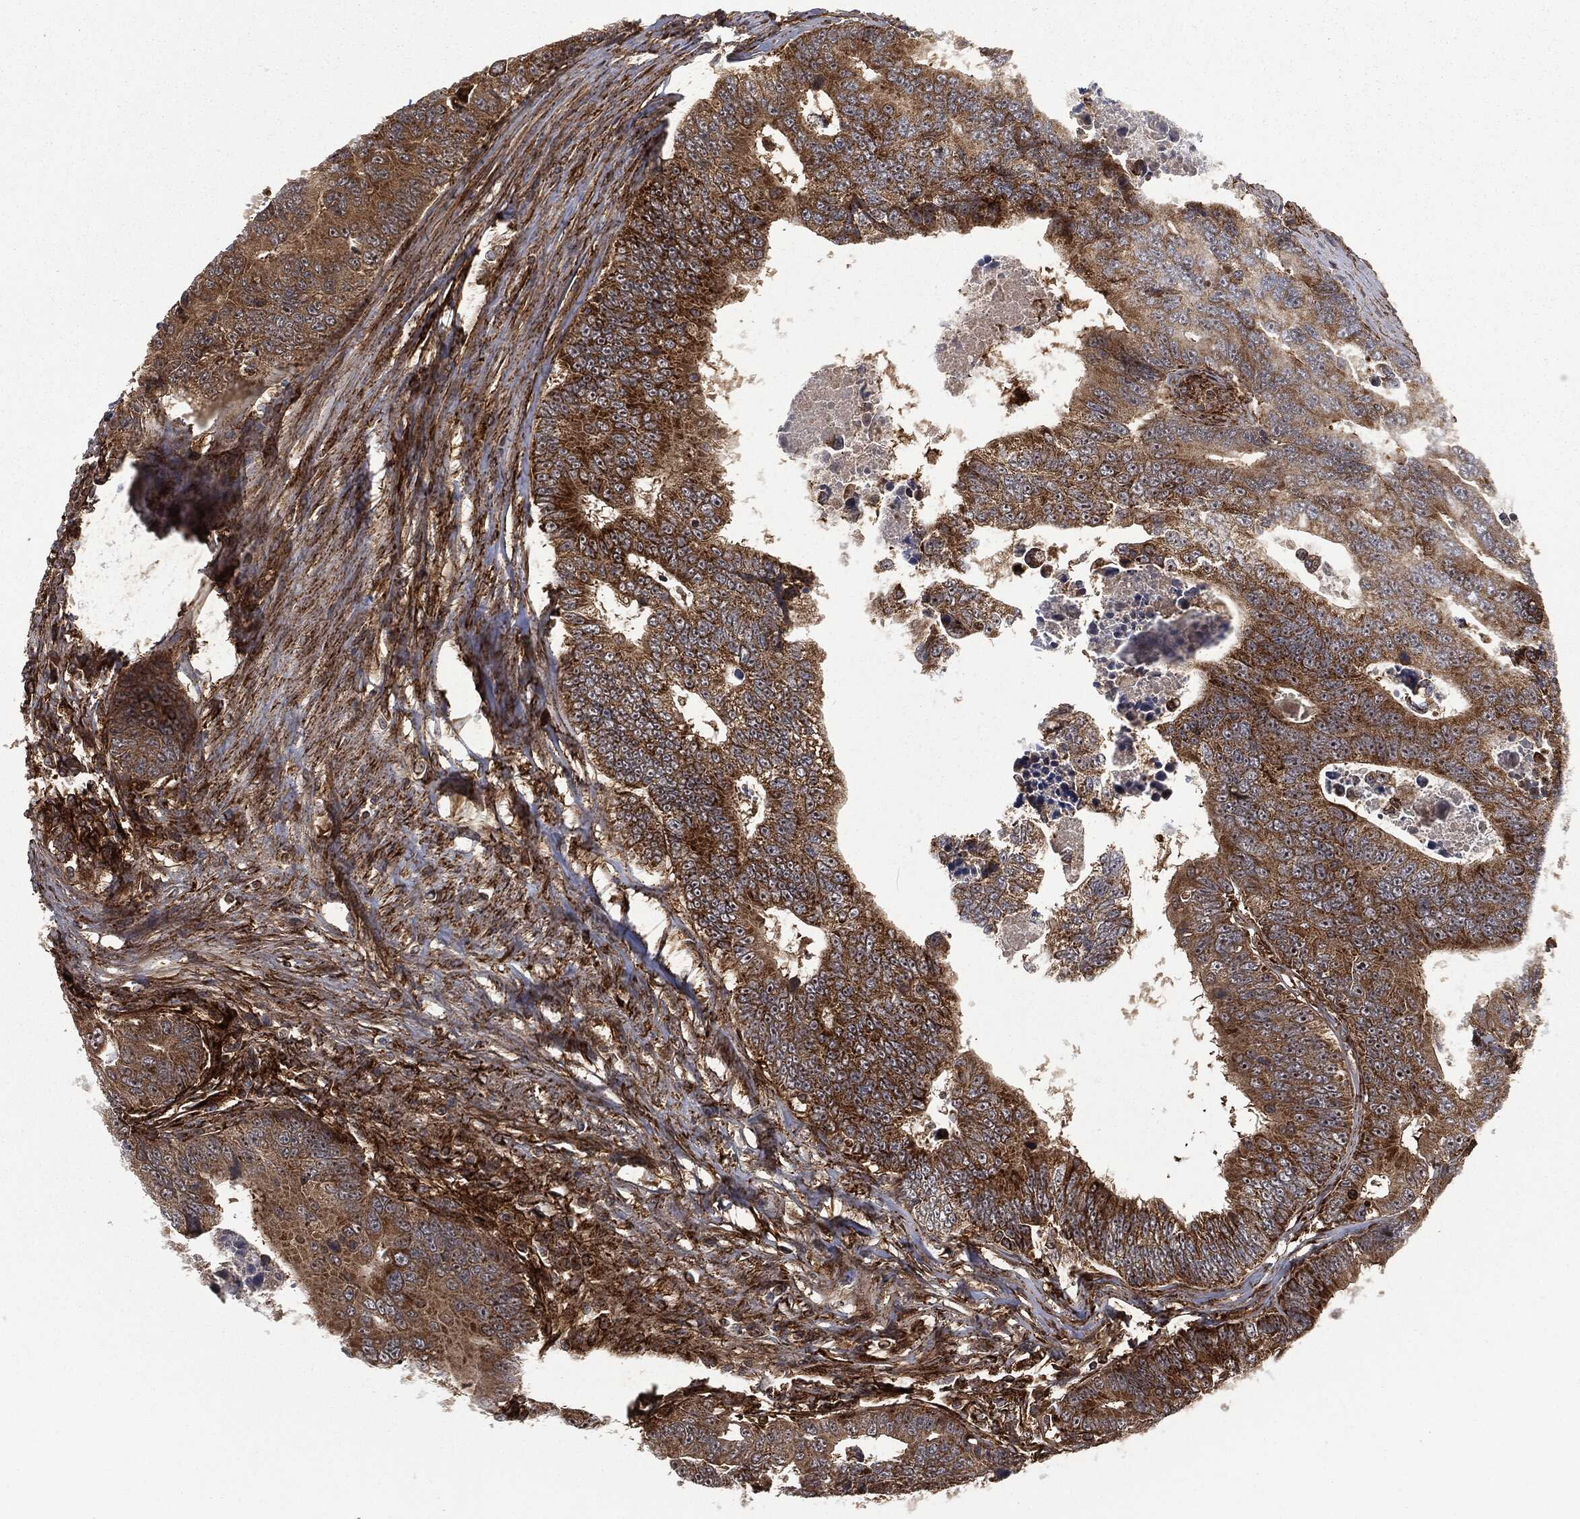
{"staining": {"intensity": "strong", "quantity": ">75%", "location": "cytoplasmic/membranous"}, "tissue": "colorectal cancer", "cell_type": "Tumor cells", "image_type": "cancer", "snomed": [{"axis": "morphology", "description": "Adenocarcinoma, NOS"}, {"axis": "topography", "description": "Colon"}], "caption": "Brown immunohistochemical staining in human colorectal cancer (adenocarcinoma) demonstrates strong cytoplasmic/membranous positivity in about >75% of tumor cells.", "gene": "RFTN1", "patient": {"sex": "female", "age": 72}}